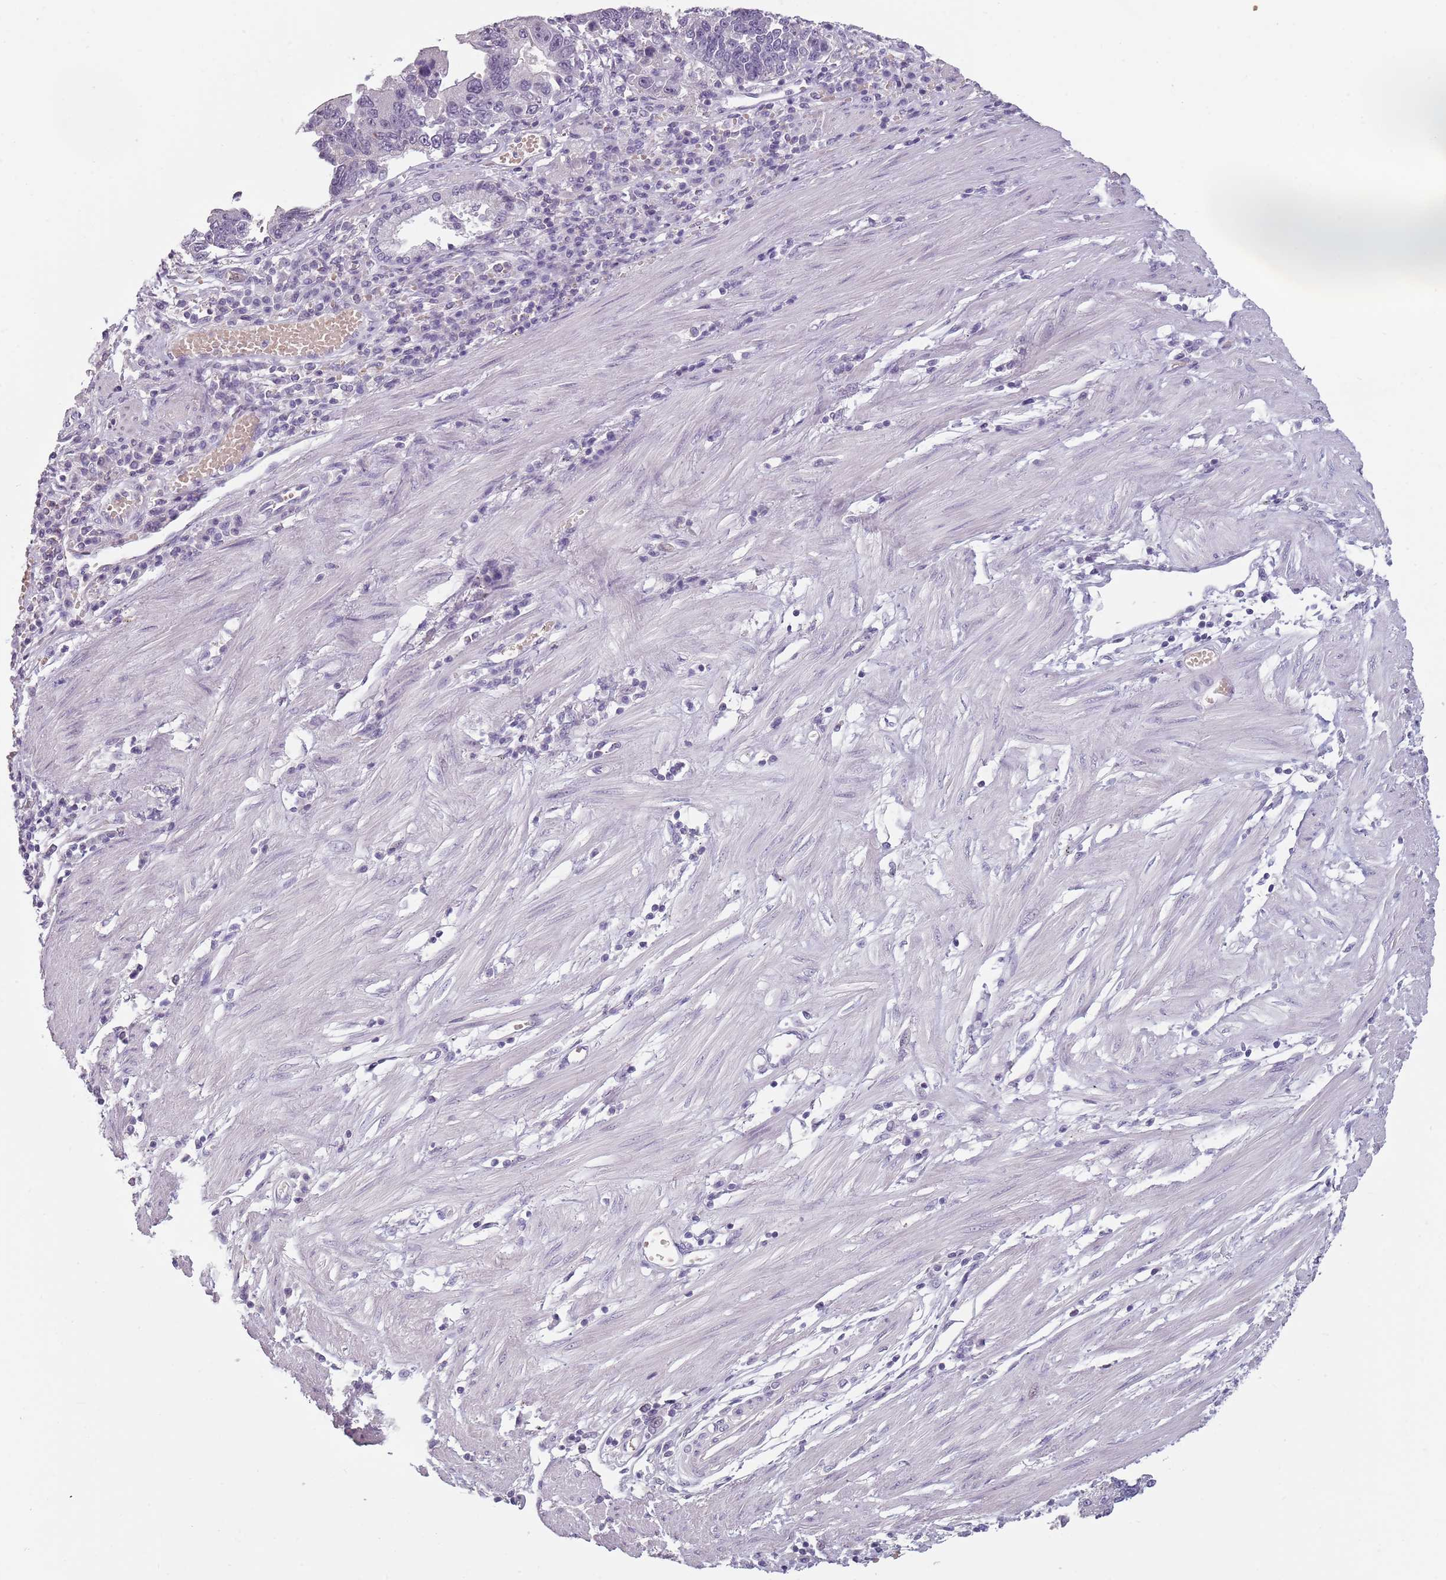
{"staining": {"intensity": "negative", "quantity": "none", "location": "none"}, "tissue": "stomach cancer", "cell_type": "Tumor cells", "image_type": "cancer", "snomed": [{"axis": "morphology", "description": "Adenocarcinoma, NOS"}, {"axis": "topography", "description": "Stomach"}], "caption": "Immunohistochemical staining of stomach adenocarcinoma reveals no significant expression in tumor cells.", "gene": "PIEZO1", "patient": {"sex": "male", "age": 59}}